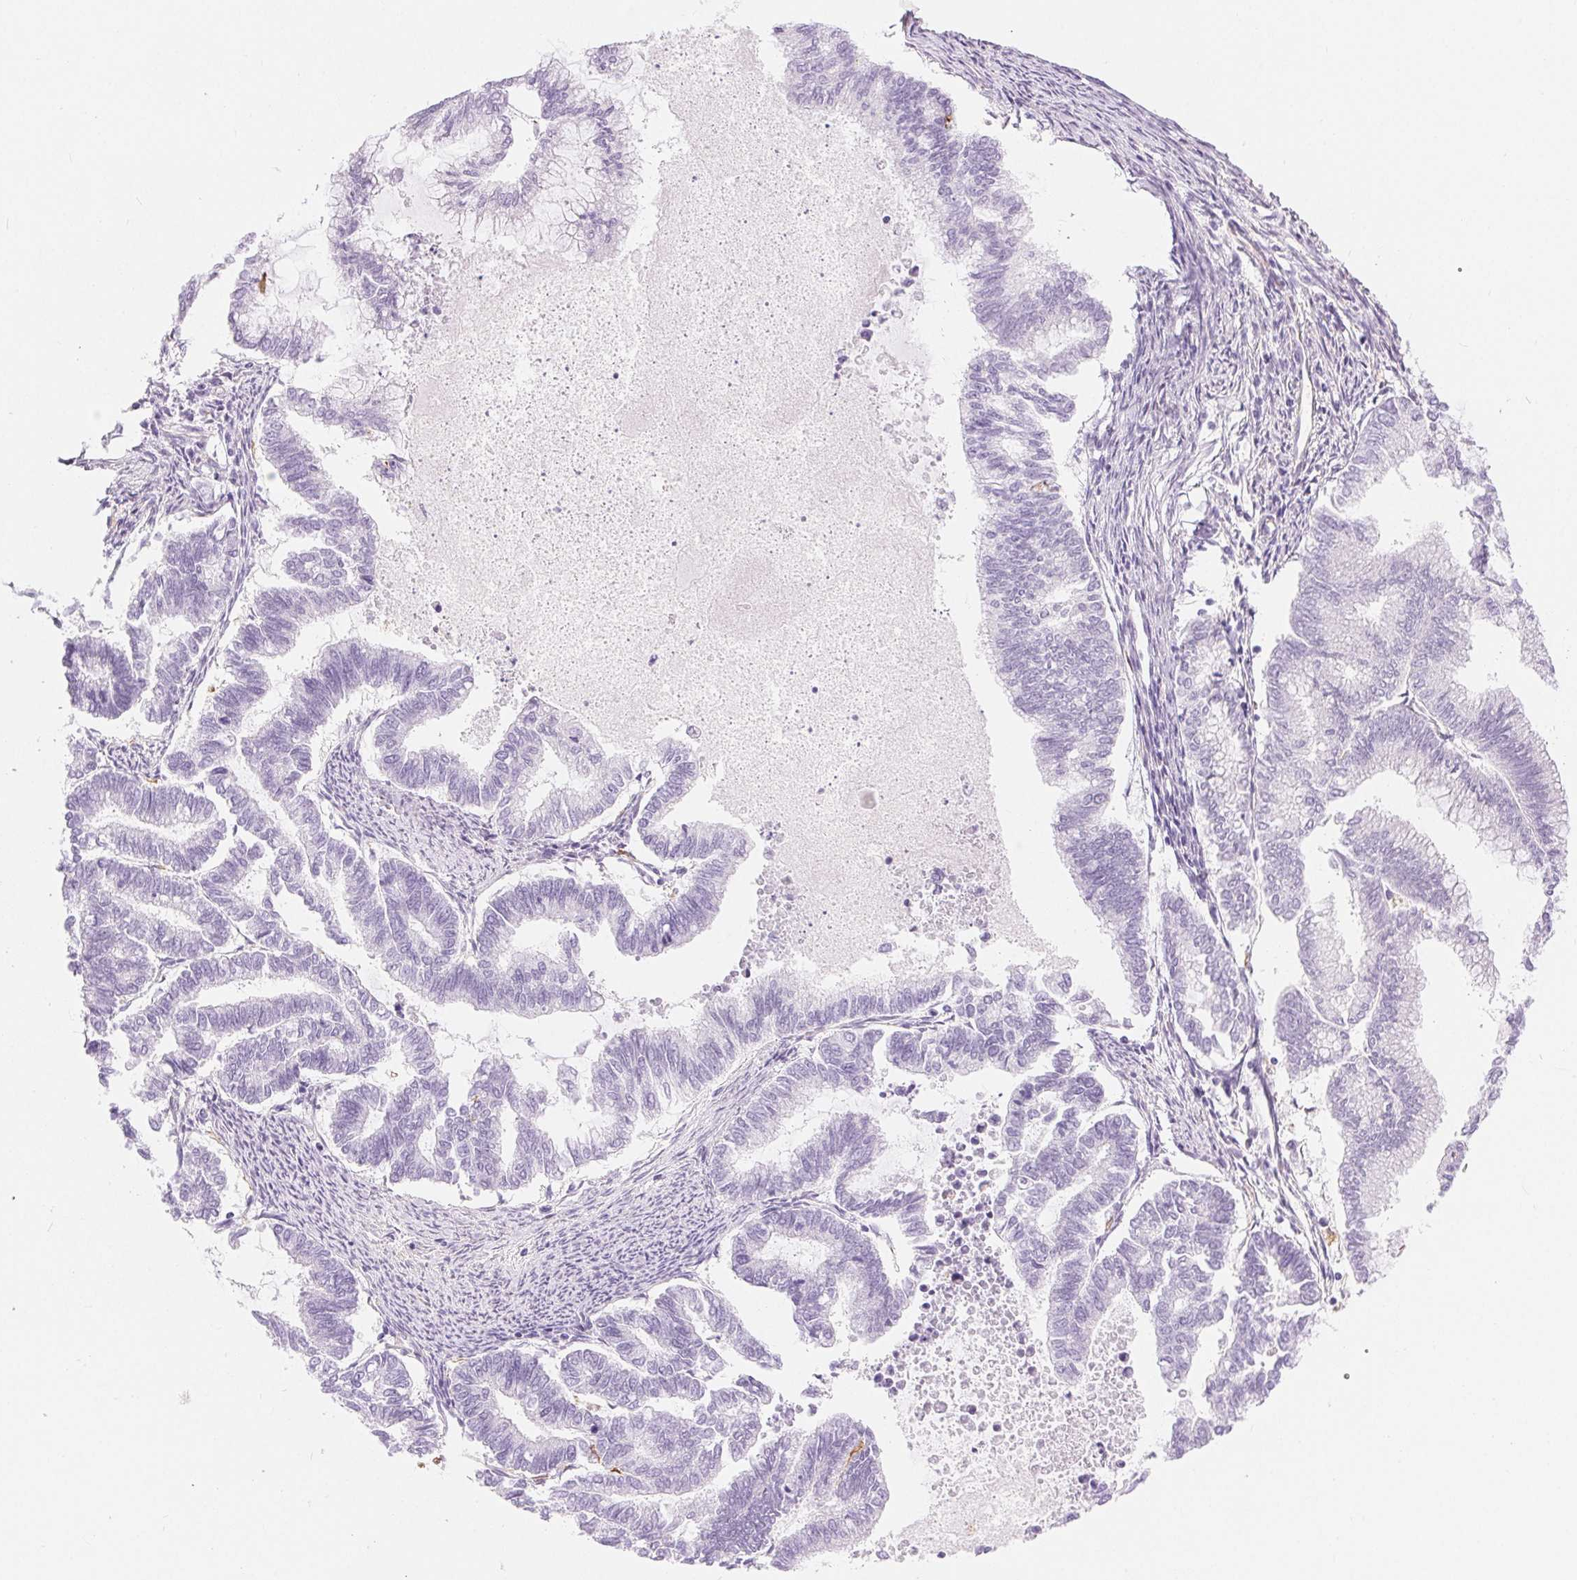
{"staining": {"intensity": "negative", "quantity": "none", "location": "none"}, "tissue": "endometrial cancer", "cell_type": "Tumor cells", "image_type": "cancer", "snomed": [{"axis": "morphology", "description": "Adenocarcinoma, NOS"}, {"axis": "topography", "description": "Endometrium"}], "caption": "The image demonstrates no staining of tumor cells in adenocarcinoma (endometrial).", "gene": "GFAP", "patient": {"sex": "female", "age": 79}}